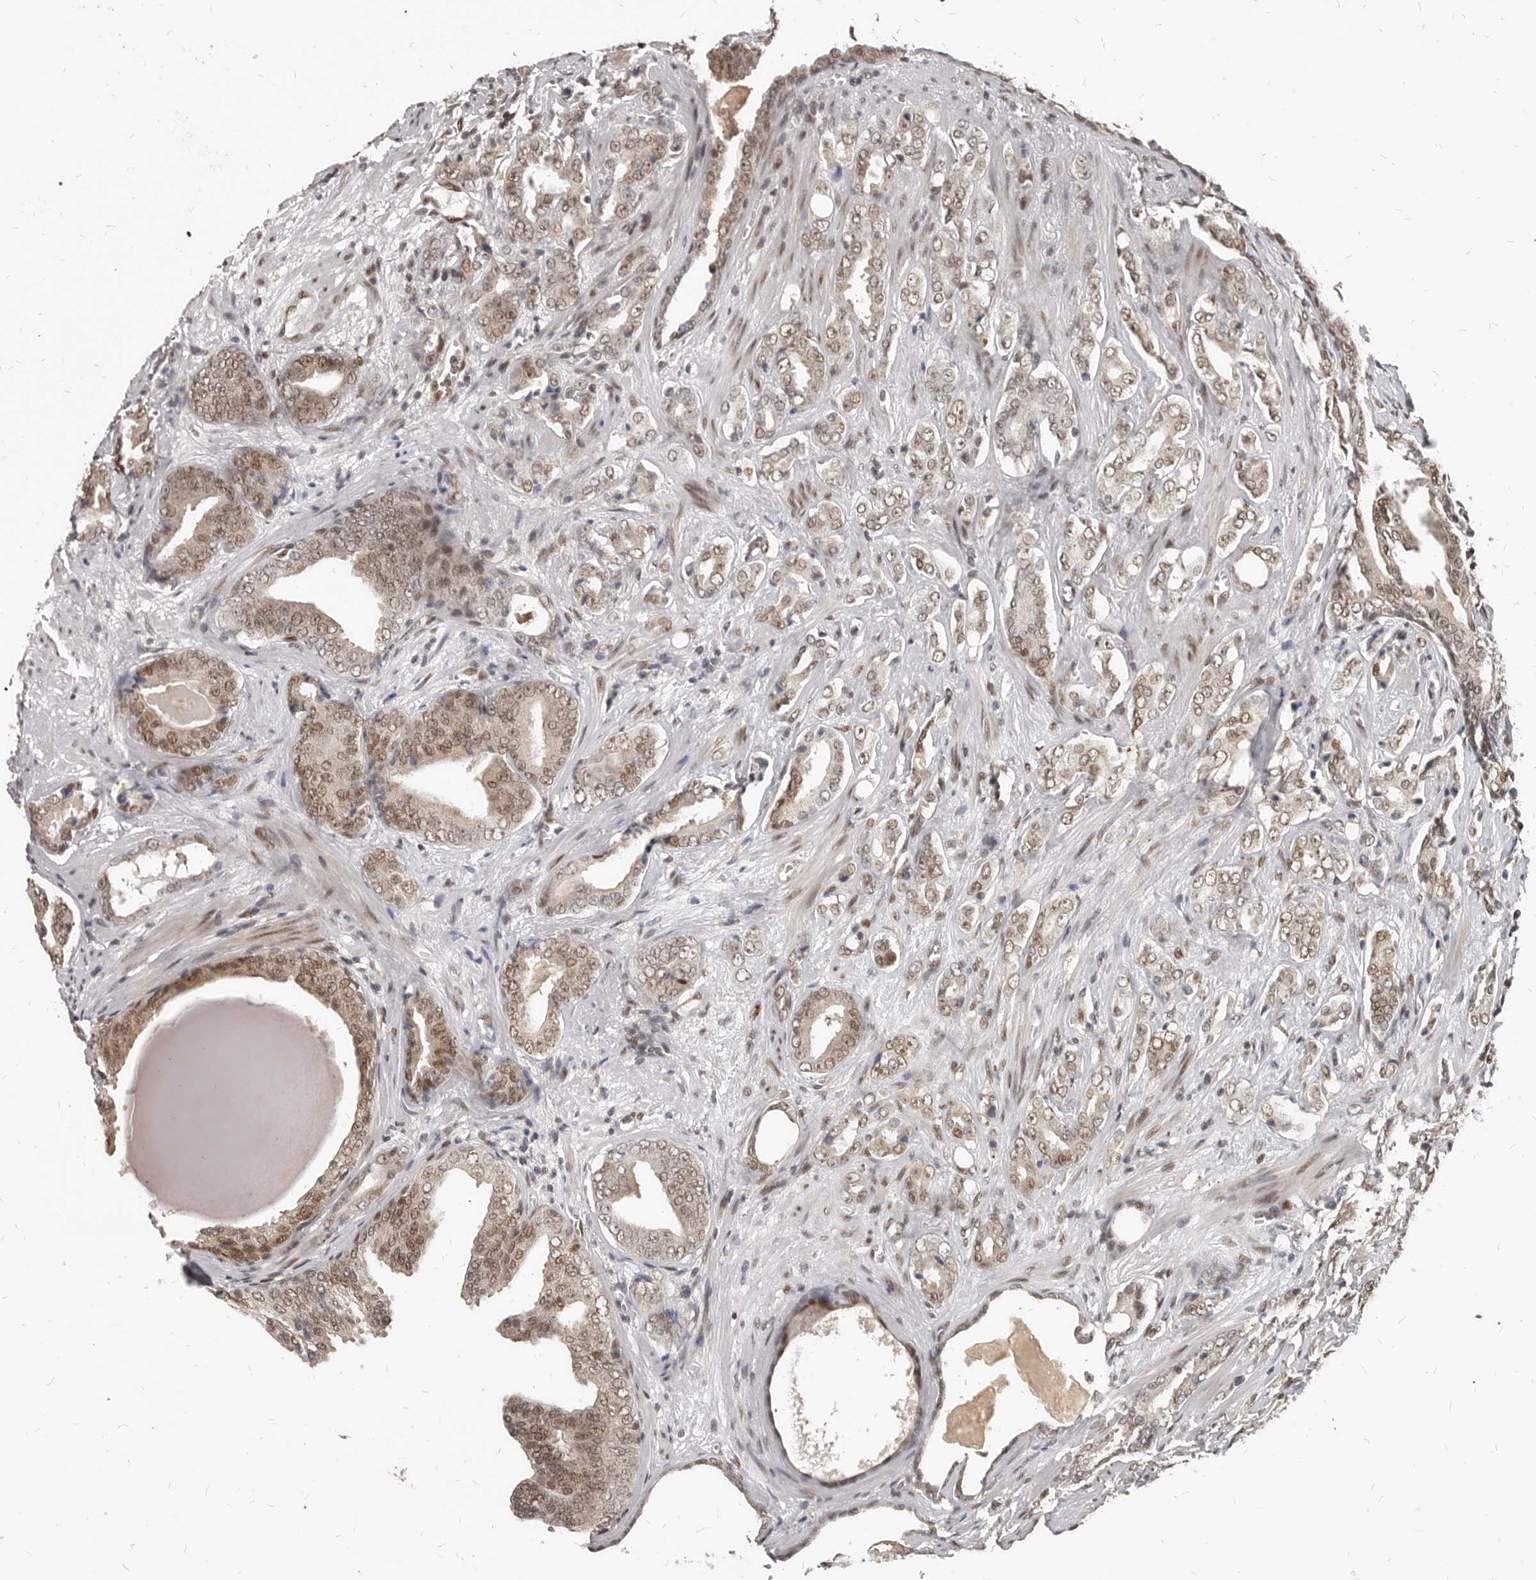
{"staining": {"intensity": "moderate", "quantity": ">75%", "location": "cytoplasmic/membranous,nuclear"}, "tissue": "prostate cancer", "cell_type": "Tumor cells", "image_type": "cancer", "snomed": [{"axis": "morphology", "description": "Adenocarcinoma, Medium grade"}, {"axis": "topography", "description": "Prostate"}], "caption": "This photomicrograph displays IHC staining of medium-grade adenocarcinoma (prostate), with medium moderate cytoplasmic/membranous and nuclear positivity in approximately >75% of tumor cells.", "gene": "ATF5", "patient": {"sex": "male", "age": 79}}